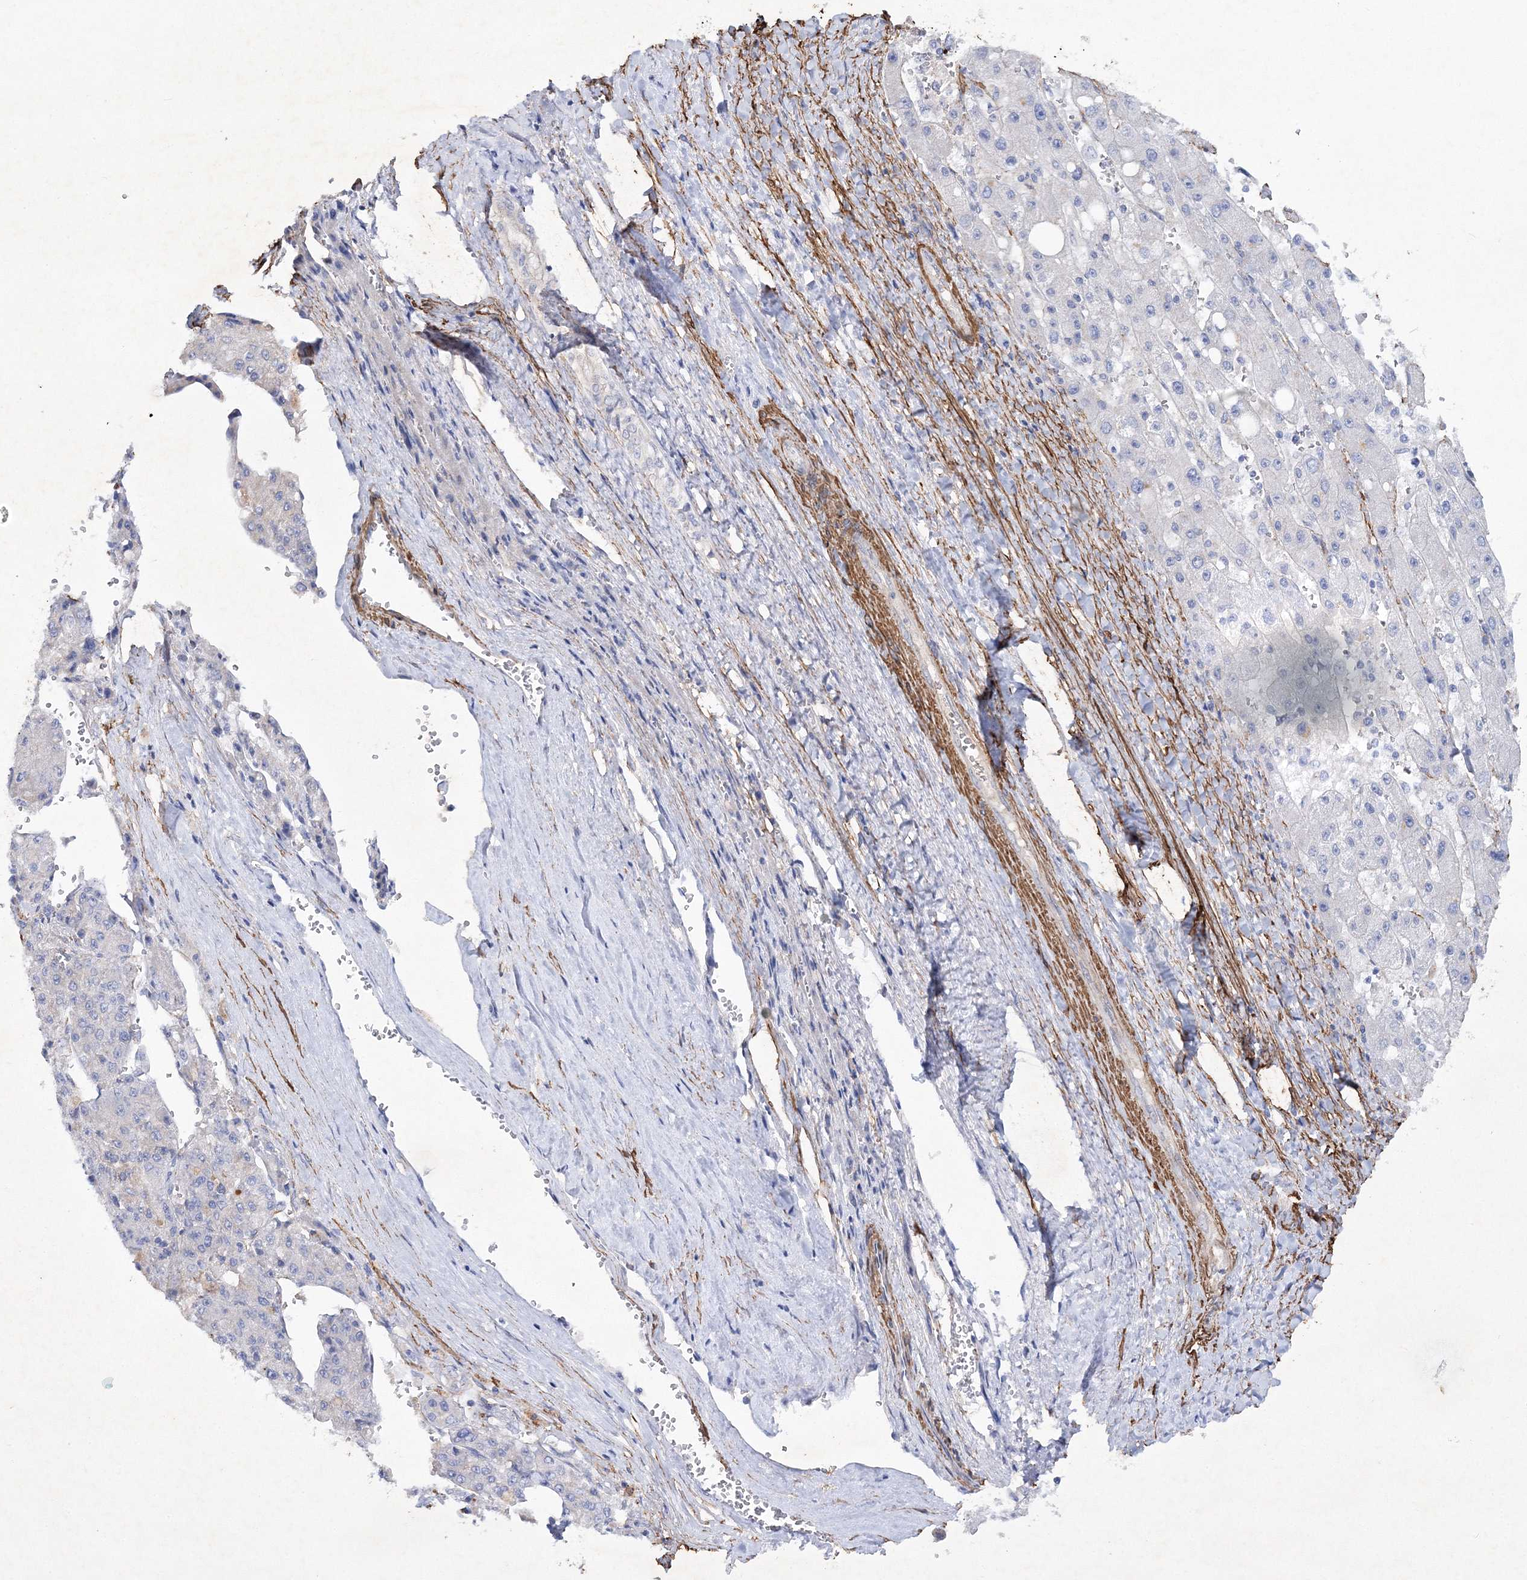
{"staining": {"intensity": "negative", "quantity": "none", "location": "none"}, "tissue": "liver cancer", "cell_type": "Tumor cells", "image_type": "cancer", "snomed": [{"axis": "morphology", "description": "Carcinoma, Hepatocellular, NOS"}, {"axis": "topography", "description": "Liver"}], "caption": "High magnification brightfield microscopy of liver hepatocellular carcinoma stained with DAB (3,3'-diaminobenzidine) (brown) and counterstained with hematoxylin (blue): tumor cells show no significant staining.", "gene": "RTN2", "patient": {"sex": "female", "age": 73}}